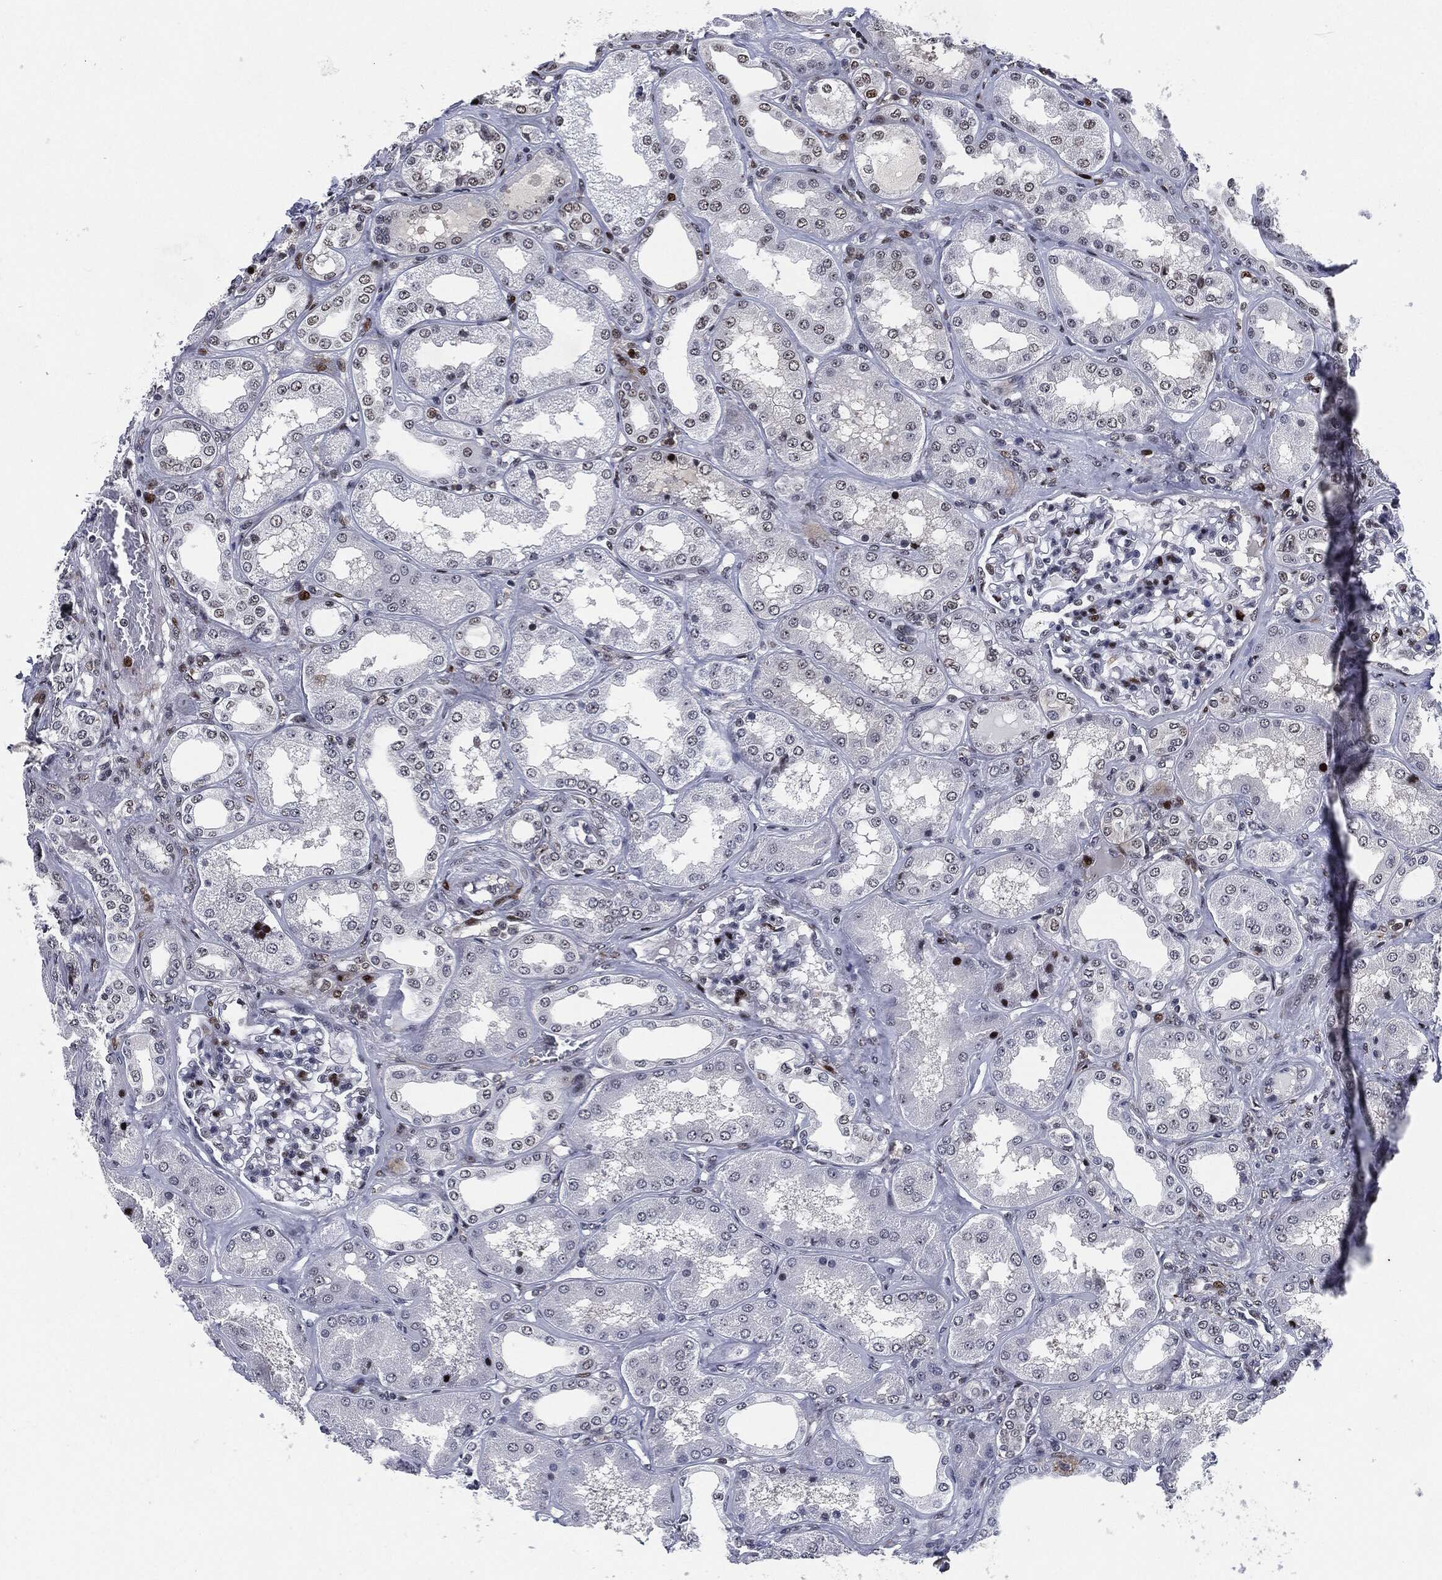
{"staining": {"intensity": "strong", "quantity": "<25%", "location": "nuclear"}, "tissue": "kidney", "cell_type": "Cells in glomeruli", "image_type": "normal", "snomed": [{"axis": "morphology", "description": "Normal tissue, NOS"}, {"axis": "topography", "description": "Kidney"}], "caption": "A brown stain shows strong nuclear positivity of a protein in cells in glomeruli of normal kidney. (DAB = brown stain, brightfield microscopy at high magnification).", "gene": "AKT2", "patient": {"sex": "female", "age": 56}}